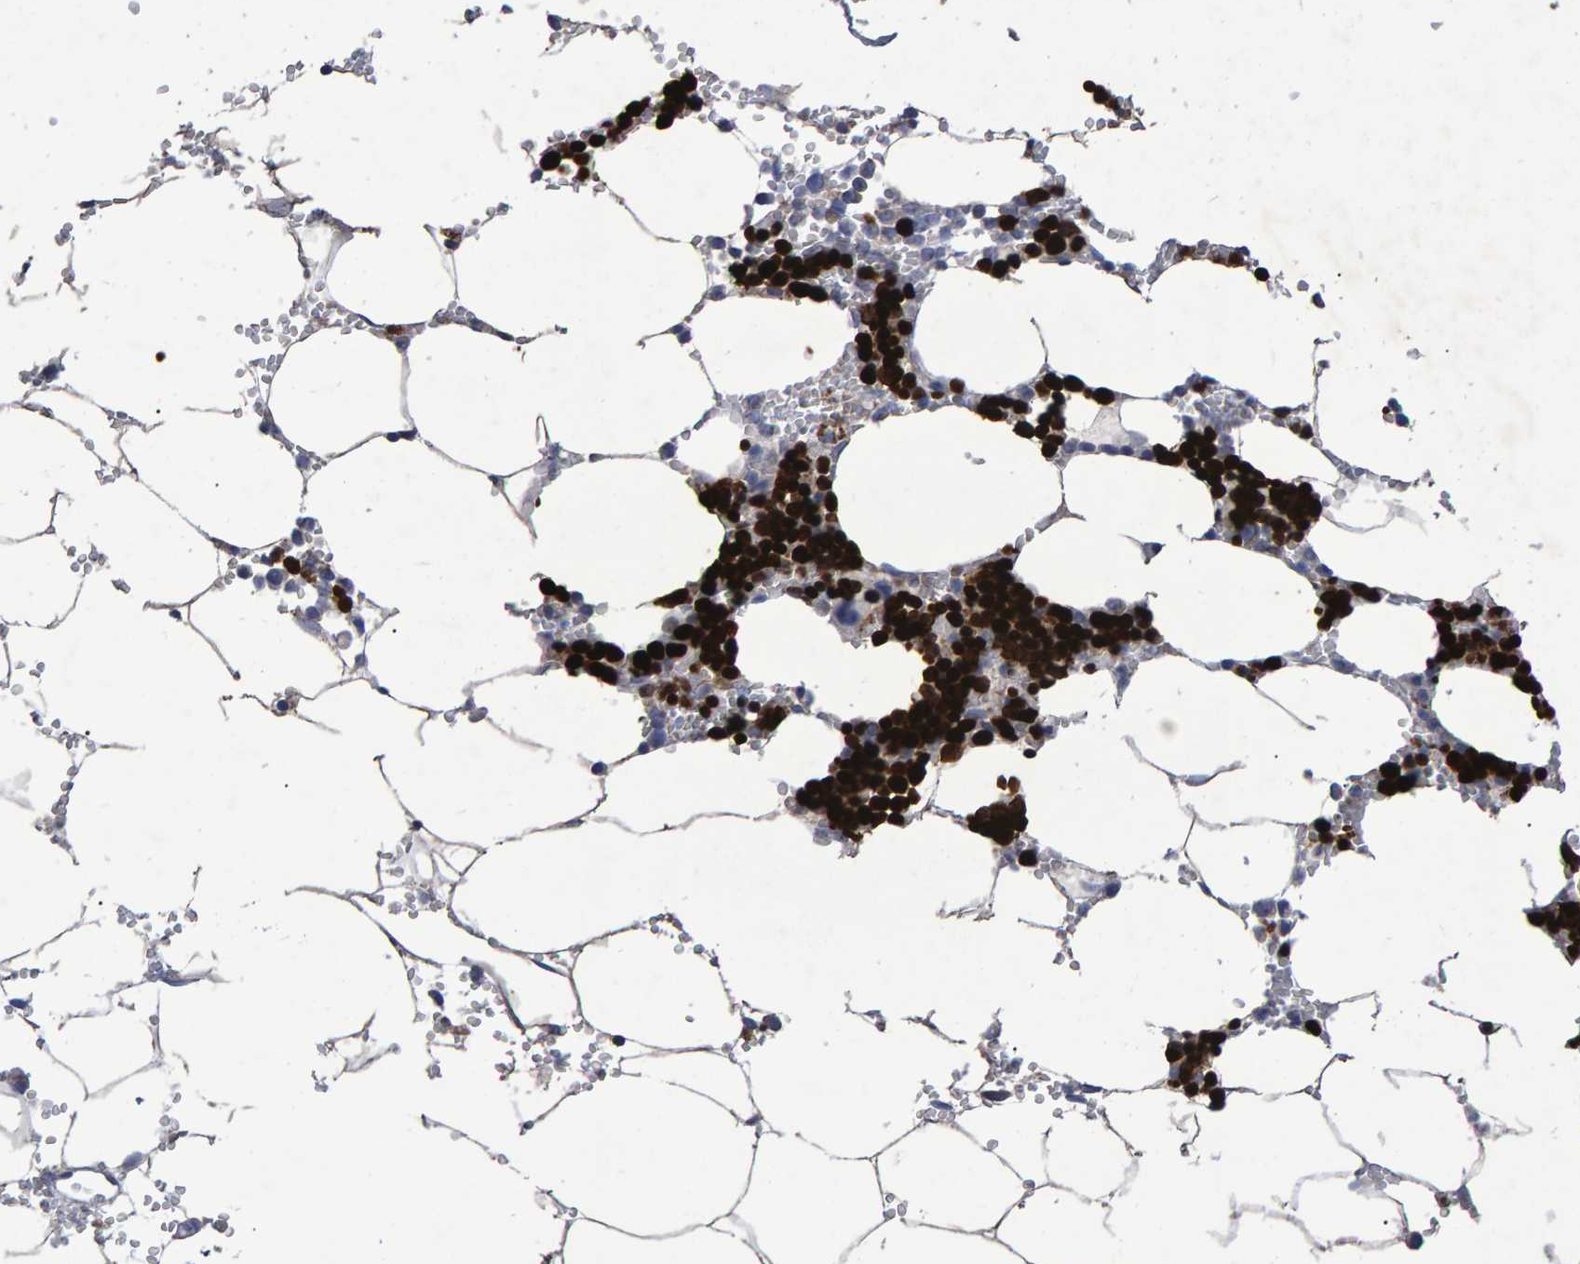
{"staining": {"intensity": "strong", "quantity": "25%-75%", "location": "nuclear"}, "tissue": "bone marrow", "cell_type": "Hematopoietic cells", "image_type": "normal", "snomed": [{"axis": "morphology", "description": "Normal tissue, NOS"}, {"axis": "topography", "description": "Bone marrow"}], "caption": "A high-resolution photomicrograph shows immunohistochemistry staining of unremarkable bone marrow, which displays strong nuclear staining in approximately 25%-75% of hematopoietic cells.", "gene": "HEMGN", "patient": {"sex": "male", "age": 70}}